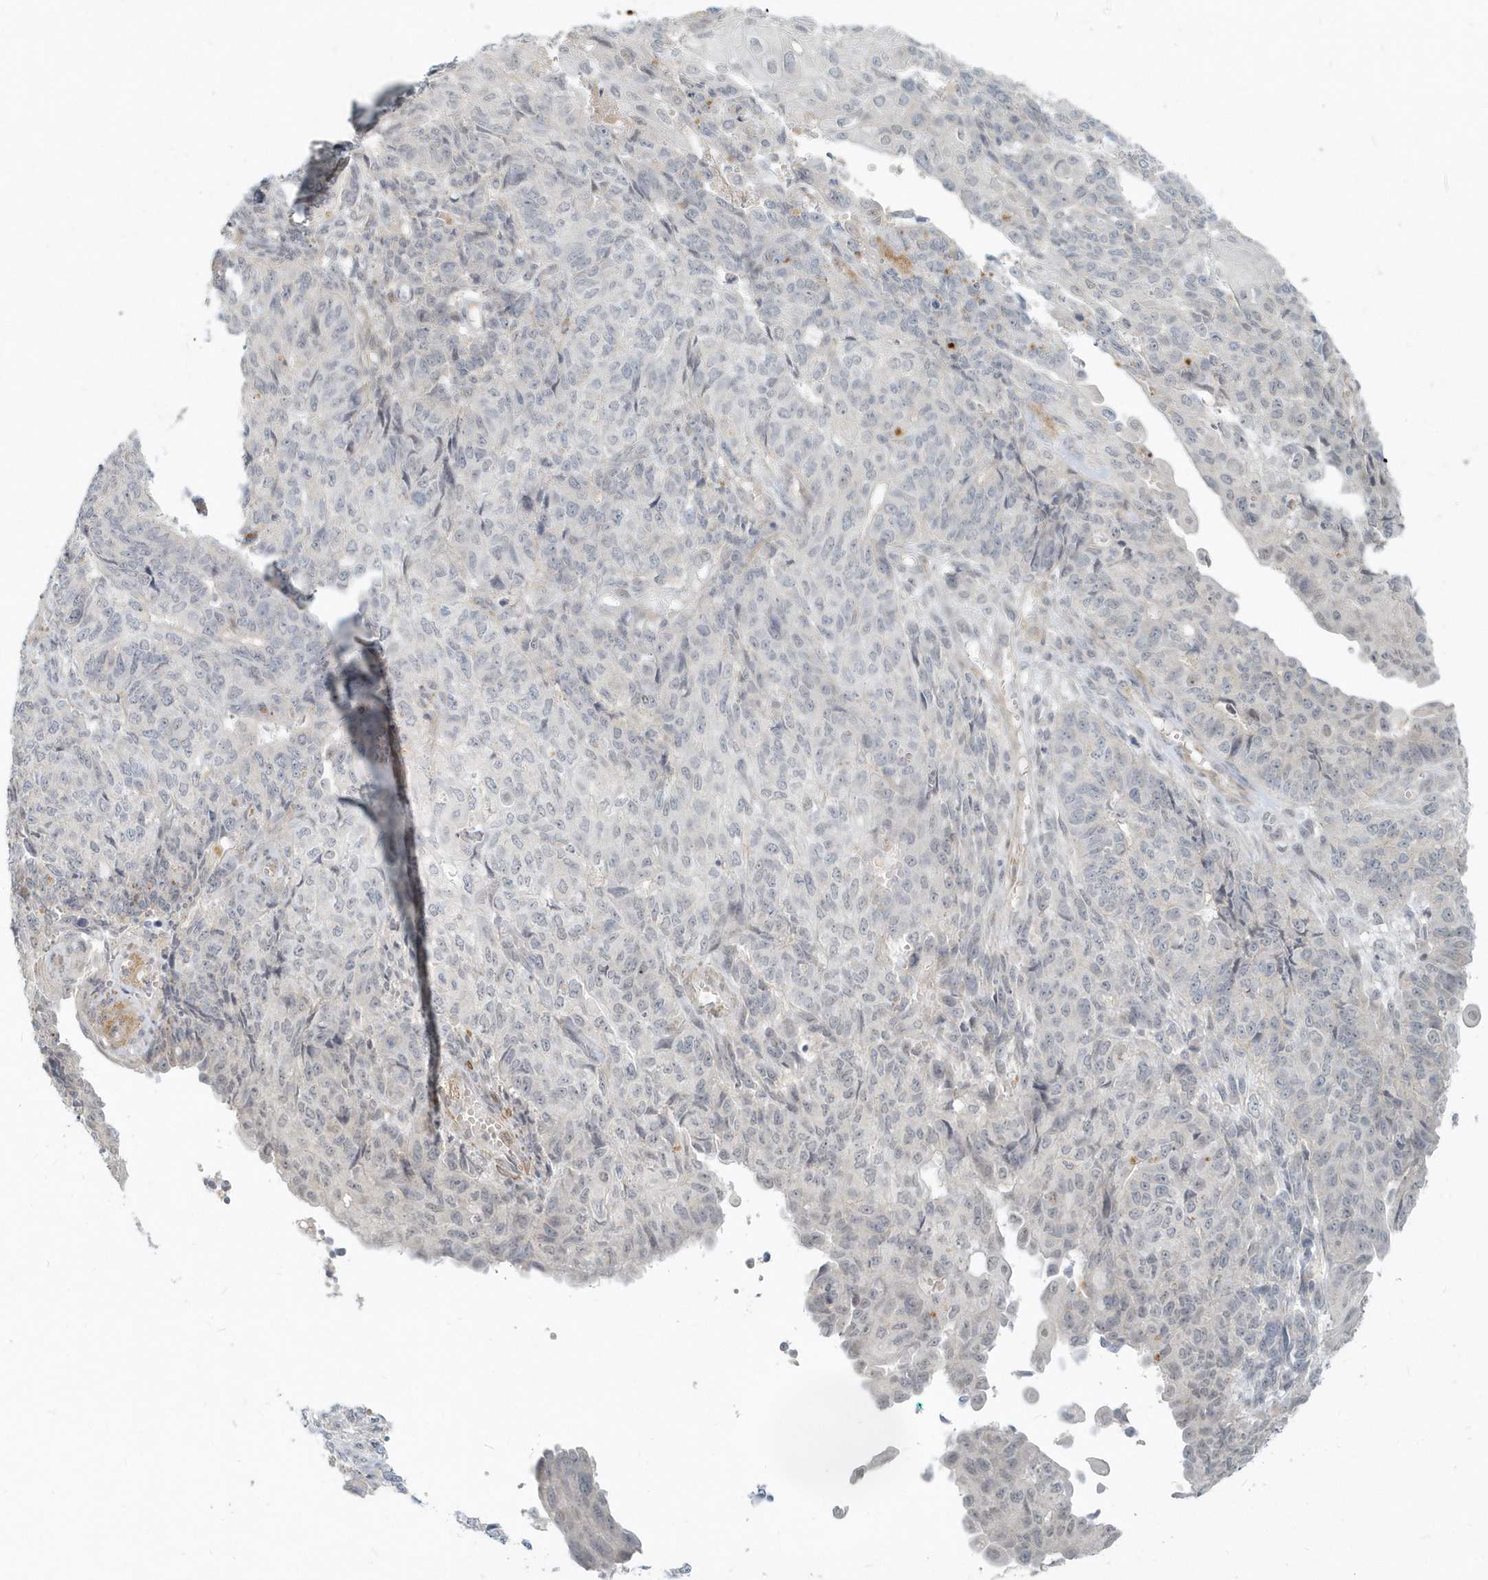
{"staining": {"intensity": "negative", "quantity": "none", "location": "none"}, "tissue": "endometrial cancer", "cell_type": "Tumor cells", "image_type": "cancer", "snomed": [{"axis": "morphology", "description": "Adenocarcinoma, NOS"}, {"axis": "topography", "description": "Endometrium"}], "caption": "Tumor cells show no significant protein staining in endometrial cancer (adenocarcinoma).", "gene": "NAPB", "patient": {"sex": "female", "age": 32}}